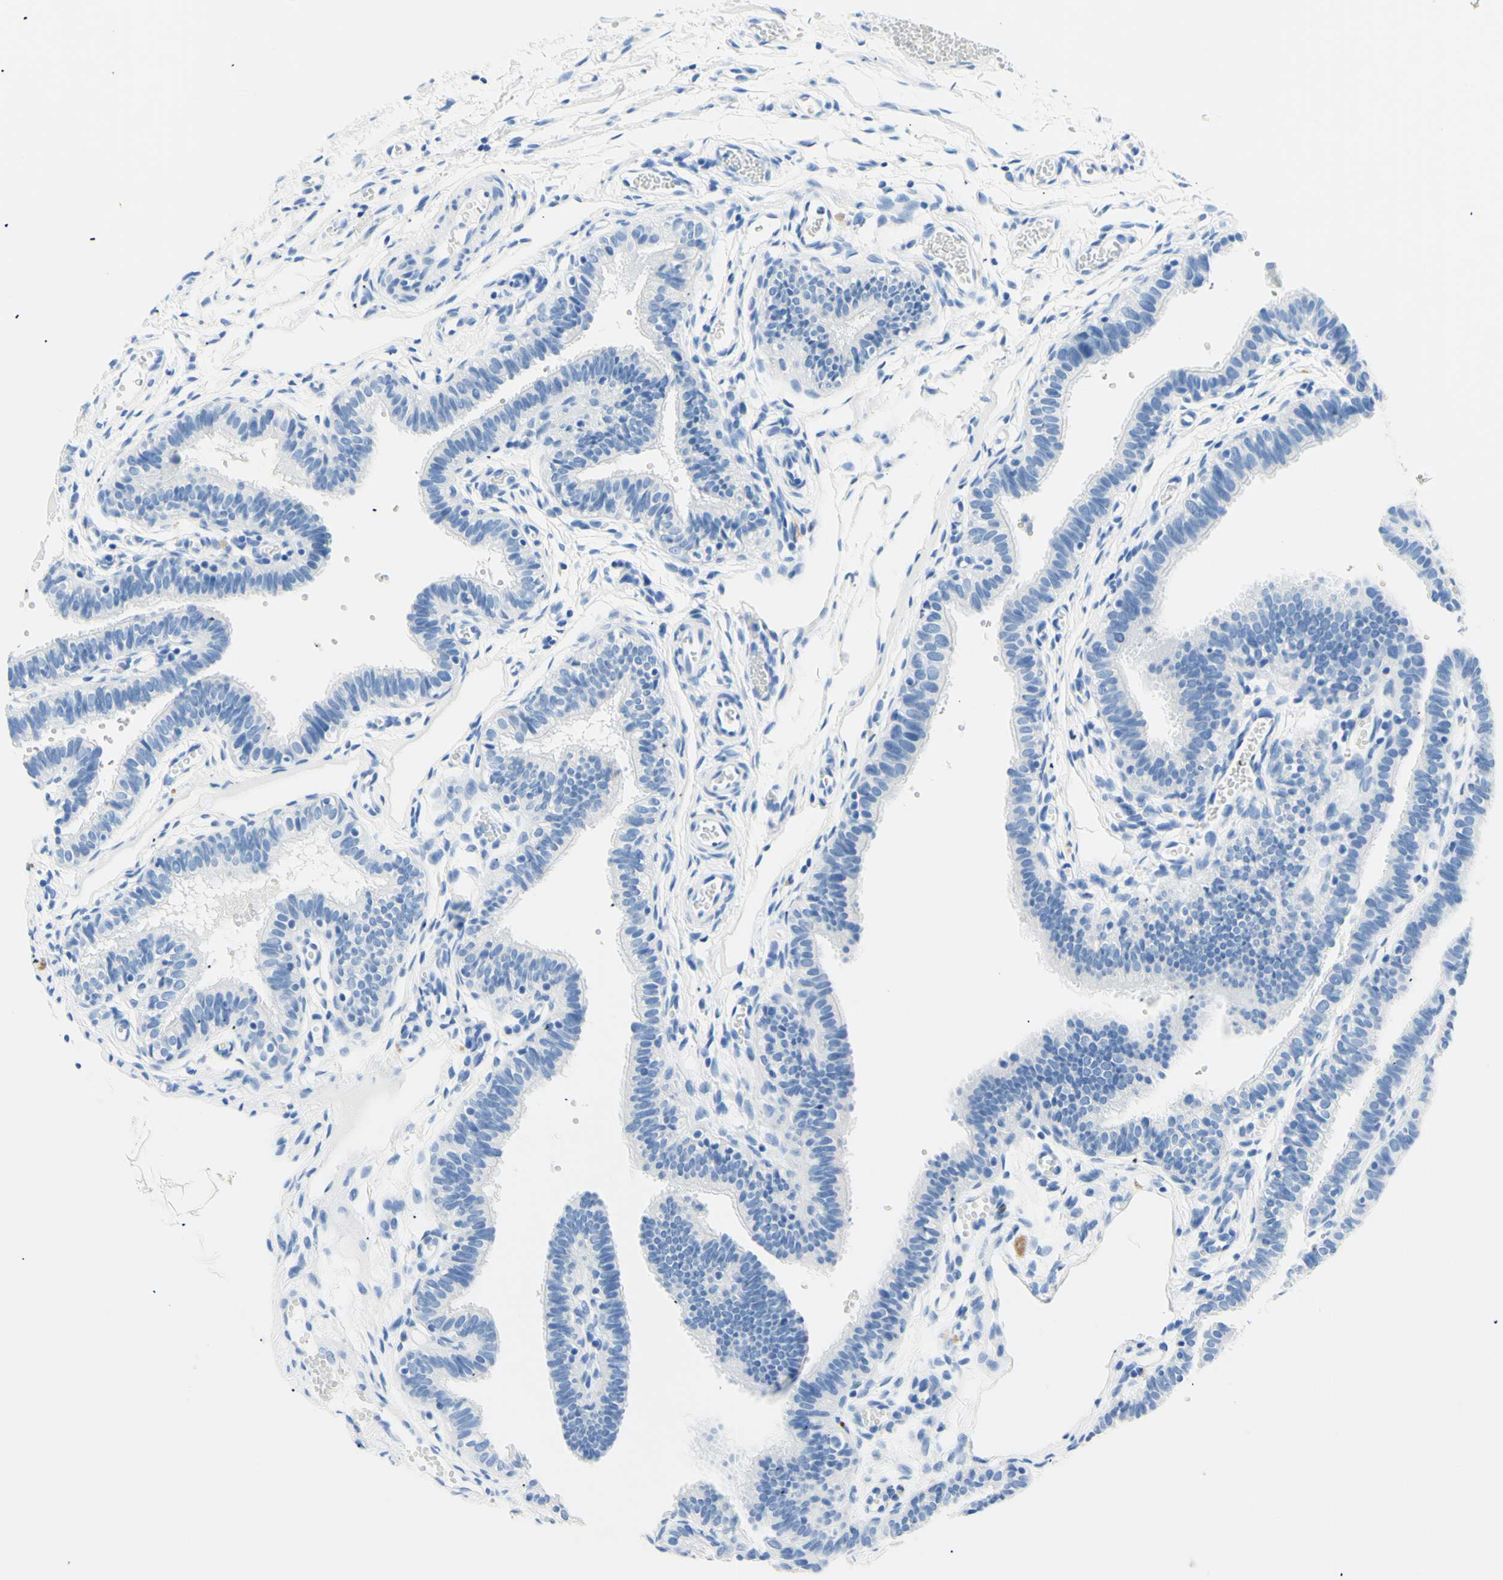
{"staining": {"intensity": "negative", "quantity": "none", "location": "none"}, "tissue": "fallopian tube", "cell_type": "Glandular cells", "image_type": "normal", "snomed": [{"axis": "morphology", "description": "Normal tissue, NOS"}, {"axis": "topography", "description": "Fallopian tube"}, {"axis": "topography", "description": "Placenta"}], "caption": "Micrograph shows no significant protein expression in glandular cells of unremarkable fallopian tube.", "gene": "MYH2", "patient": {"sex": "female", "age": 34}}